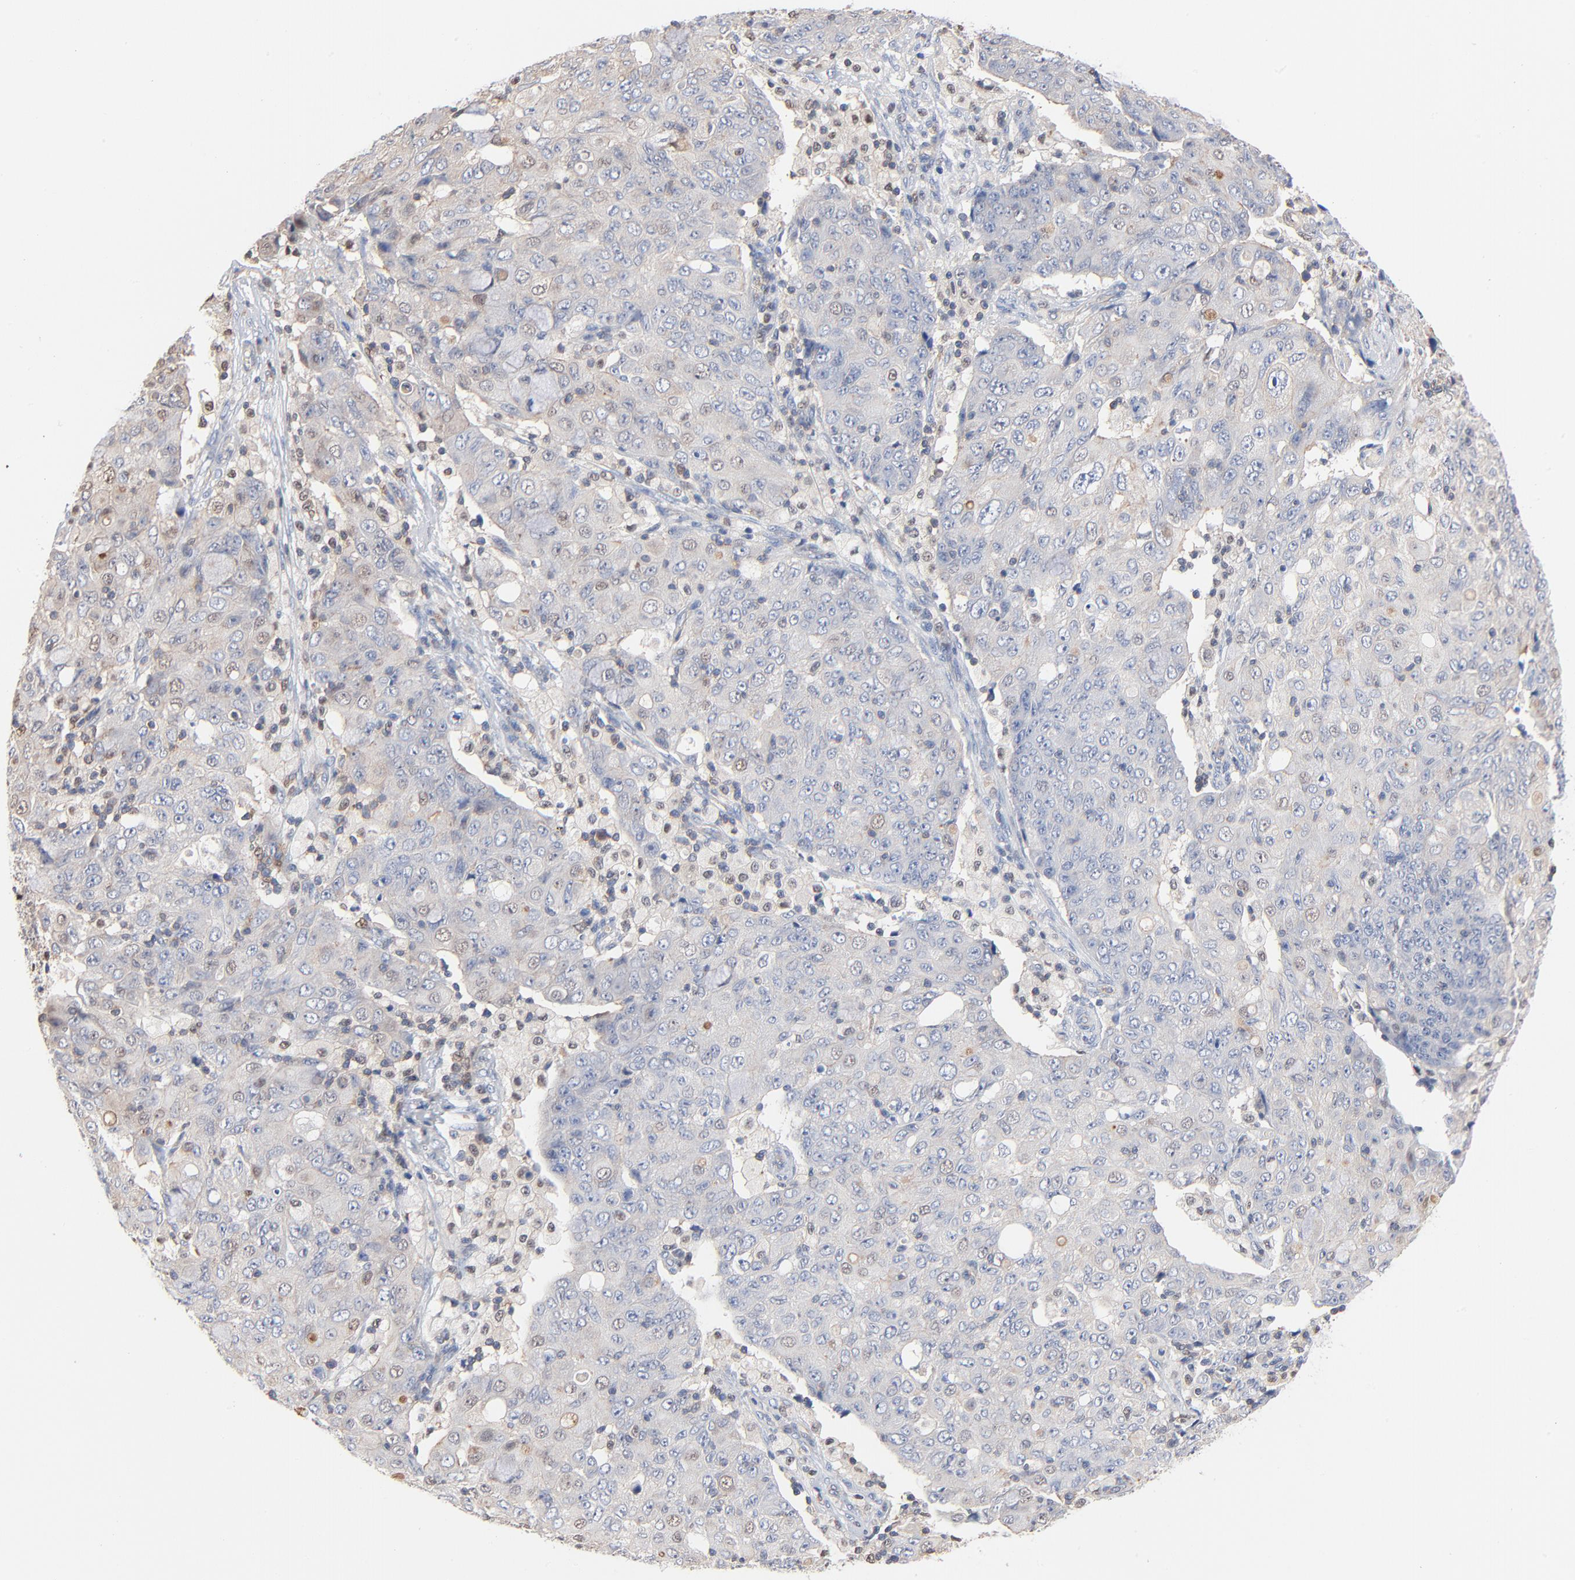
{"staining": {"intensity": "negative", "quantity": "none", "location": "none"}, "tissue": "ovarian cancer", "cell_type": "Tumor cells", "image_type": "cancer", "snomed": [{"axis": "morphology", "description": "Carcinoma, endometroid"}, {"axis": "topography", "description": "Ovary"}], "caption": "Endometroid carcinoma (ovarian) stained for a protein using immunohistochemistry (IHC) demonstrates no positivity tumor cells.", "gene": "ARHGEF6", "patient": {"sex": "female", "age": 42}}